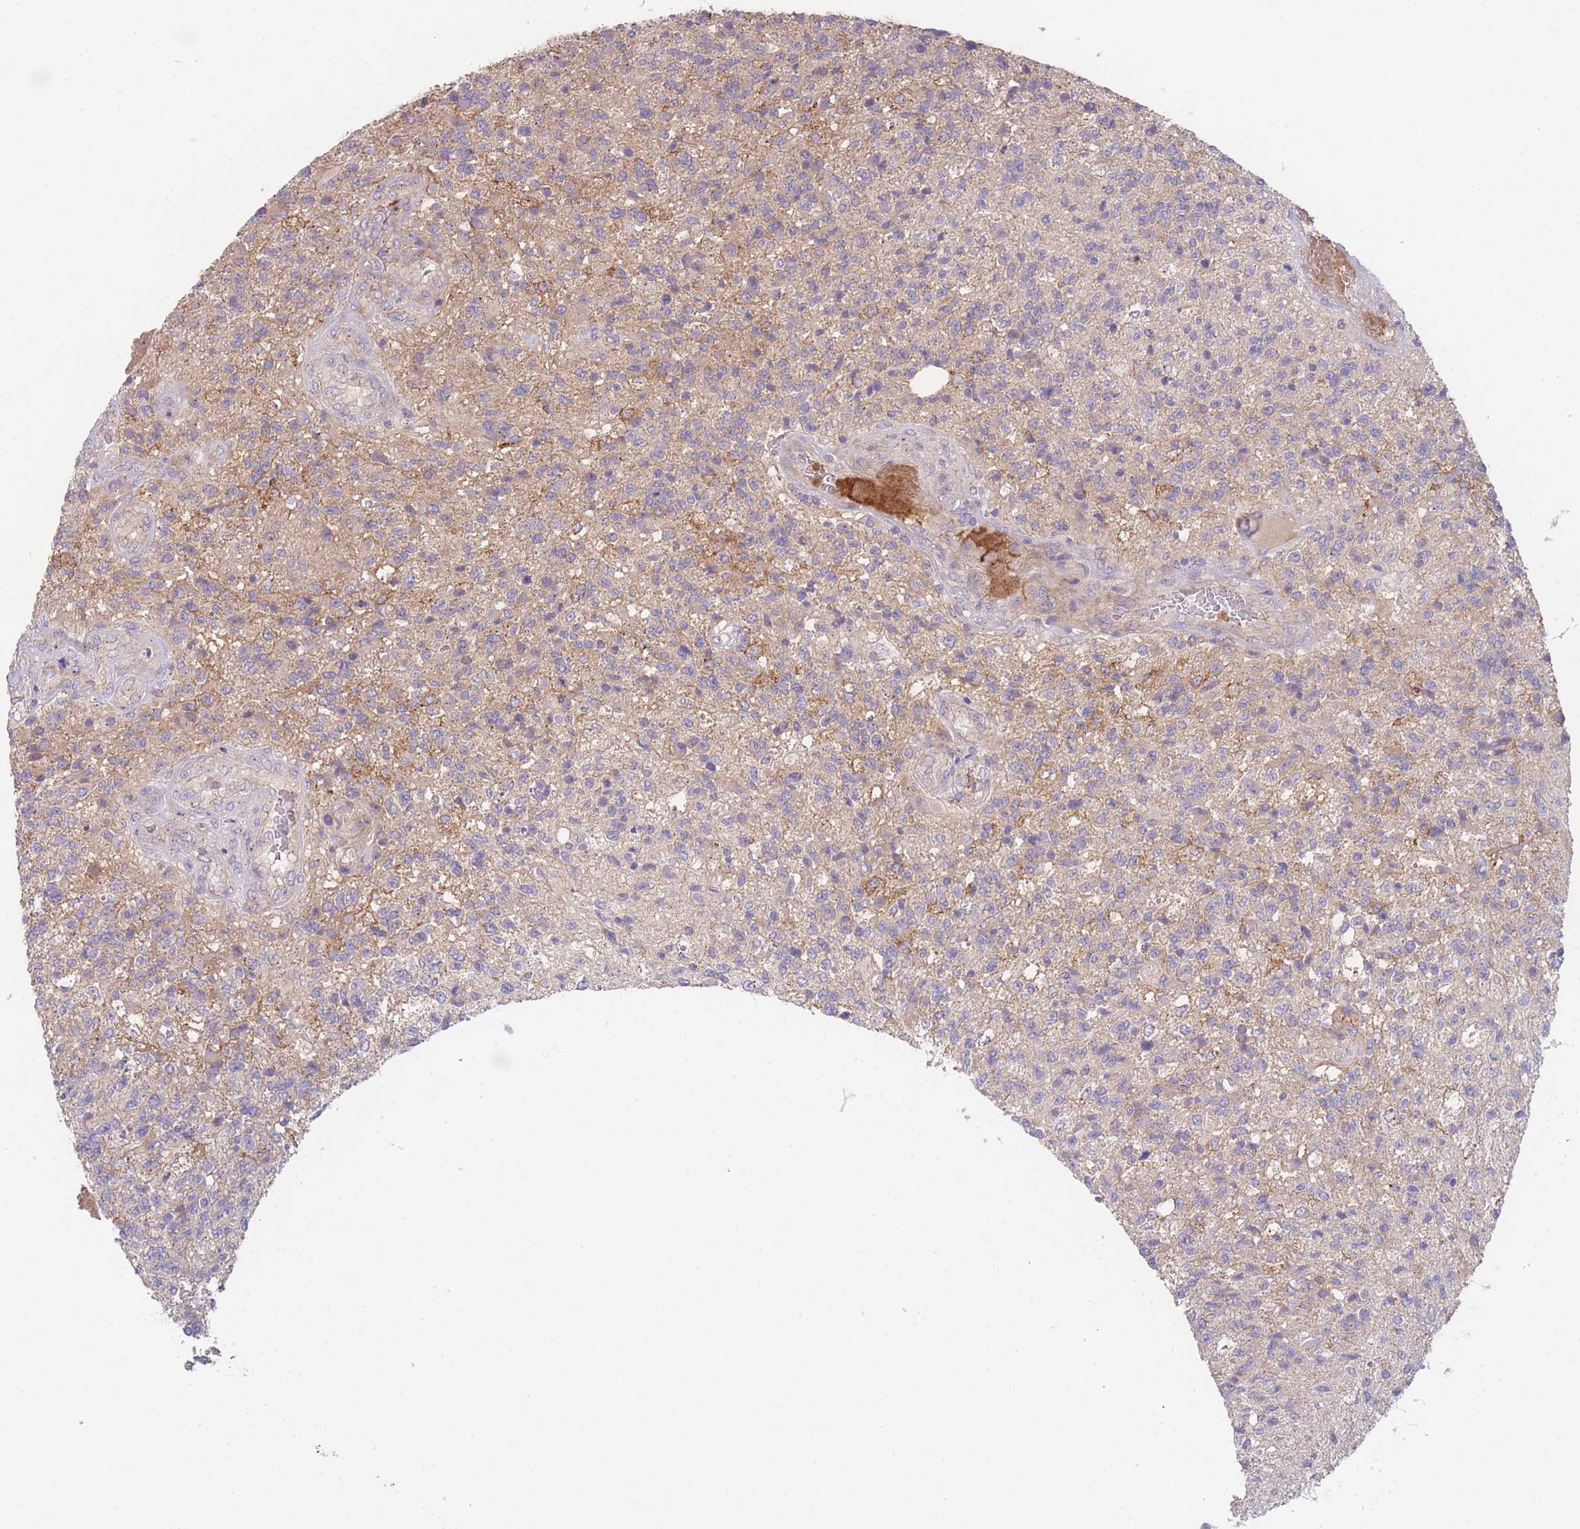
{"staining": {"intensity": "negative", "quantity": "none", "location": "none"}, "tissue": "glioma", "cell_type": "Tumor cells", "image_type": "cancer", "snomed": [{"axis": "morphology", "description": "Glioma, malignant, High grade"}, {"axis": "topography", "description": "Brain"}], "caption": "High power microscopy photomicrograph of an immunohistochemistry (IHC) histopathology image of malignant high-grade glioma, revealing no significant staining in tumor cells.", "gene": "STEAP3", "patient": {"sex": "male", "age": 56}}